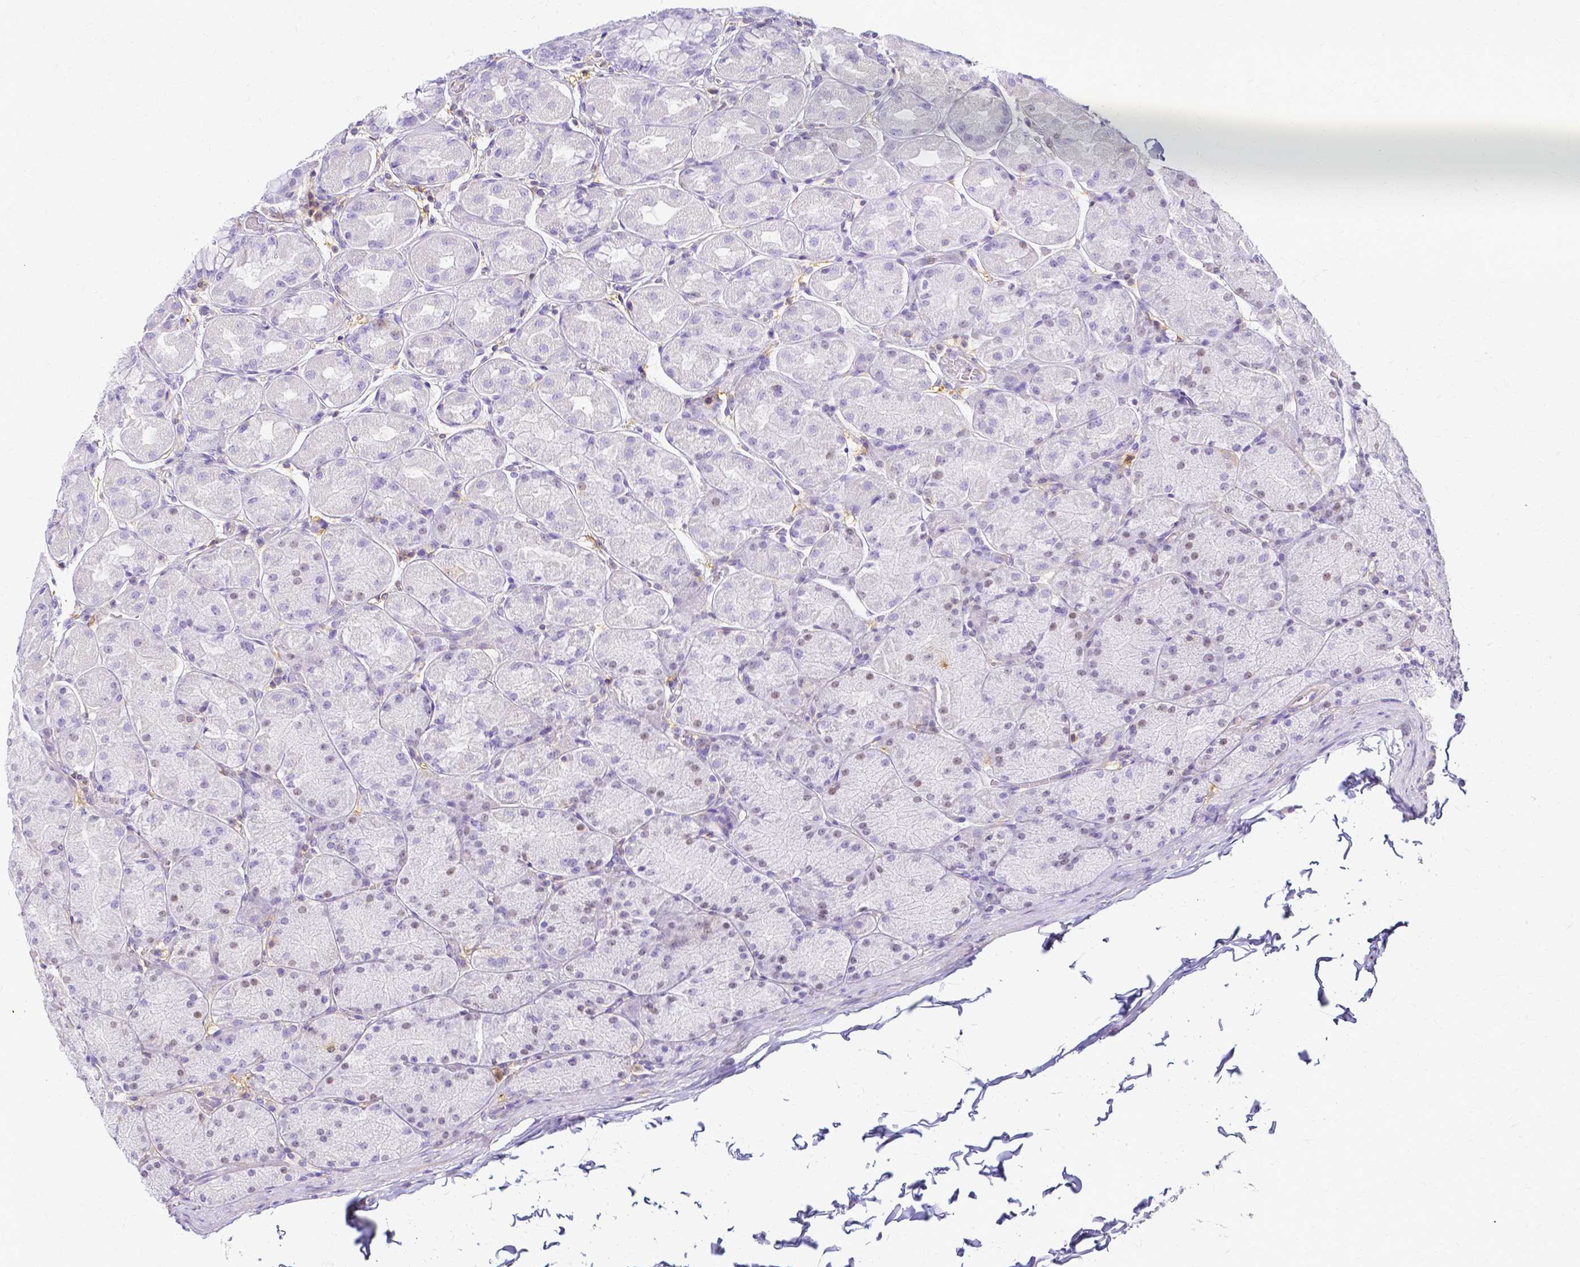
{"staining": {"intensity": "negative", "quantity": "none", "location": "none"}, "tissue": "stomach", "cell_type": "Glandular cells", "image_type": "normal", "snomed": [{"axis": "morphology", "description": "Normal tissue, NOS"}, {"axis": "topography", "description": "Stomach, upper"}], "caption": "A histopathology image of human stomach is negative for staining in glandular cells. (DAB (3,3'-diaminobenzidine) immunohistochemistry (IHC), high magnification).", "gene": "HSPA12A", "patient": {"sex": "female", "age": 56}}